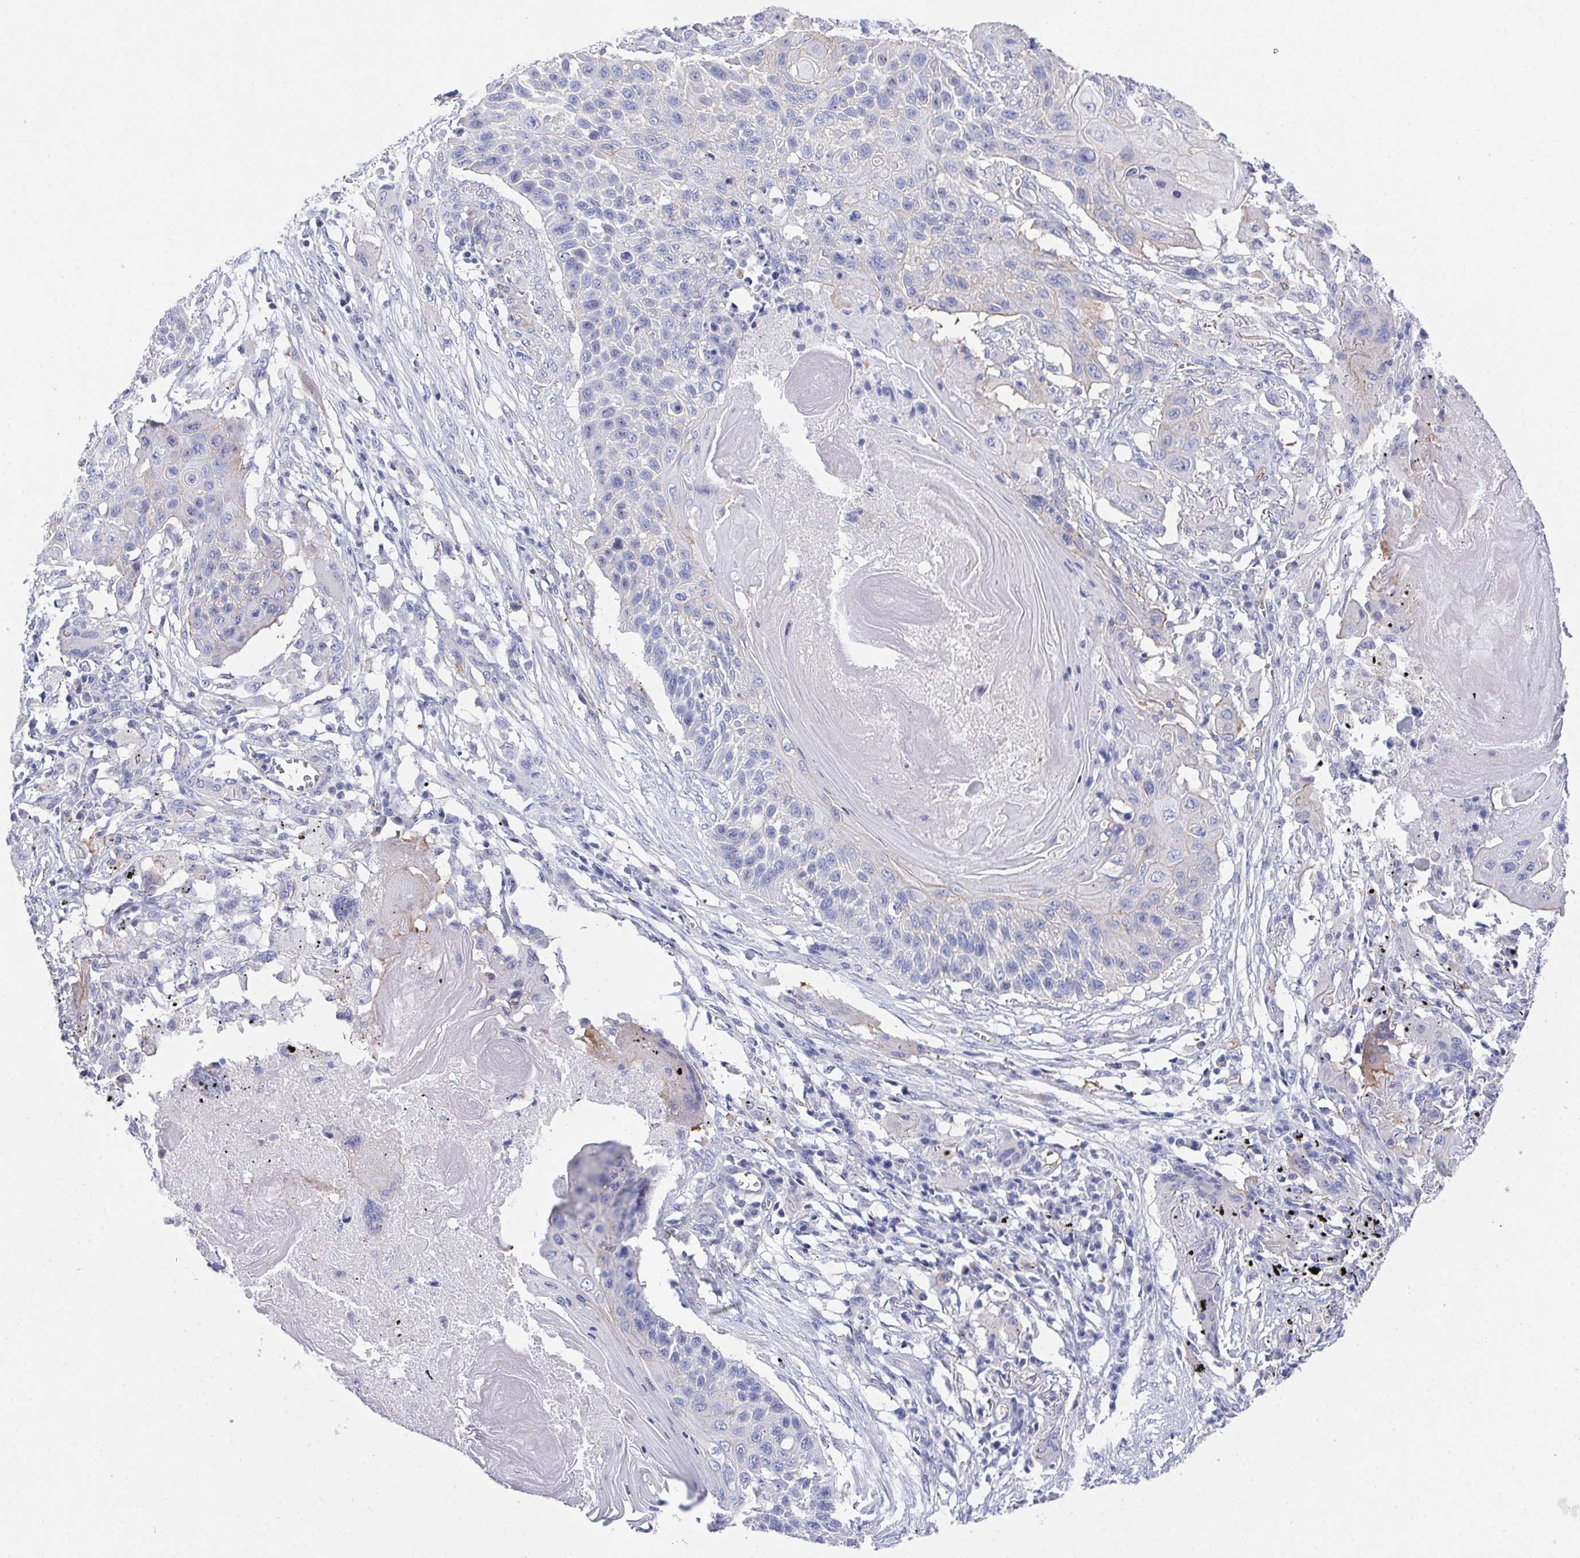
{"staining": {"intensity": "negative", "quantity": "none", "location": "none"}, "tissue": "lung cancer", "cell_type": "Tumor cells", "image_type": "cancer", "snomed": [{"axis": "morphology", "description": "Squamous cell carcinoma, NOS"}, {"axis": "topography", "description": "Lung"}], "caption": "A photomicrograph of human squamous cell carcinoma (lung) is negative for staining in tumor cells.", "gene": "PRG3", "patient": {"sex": "male", "age": 78}}